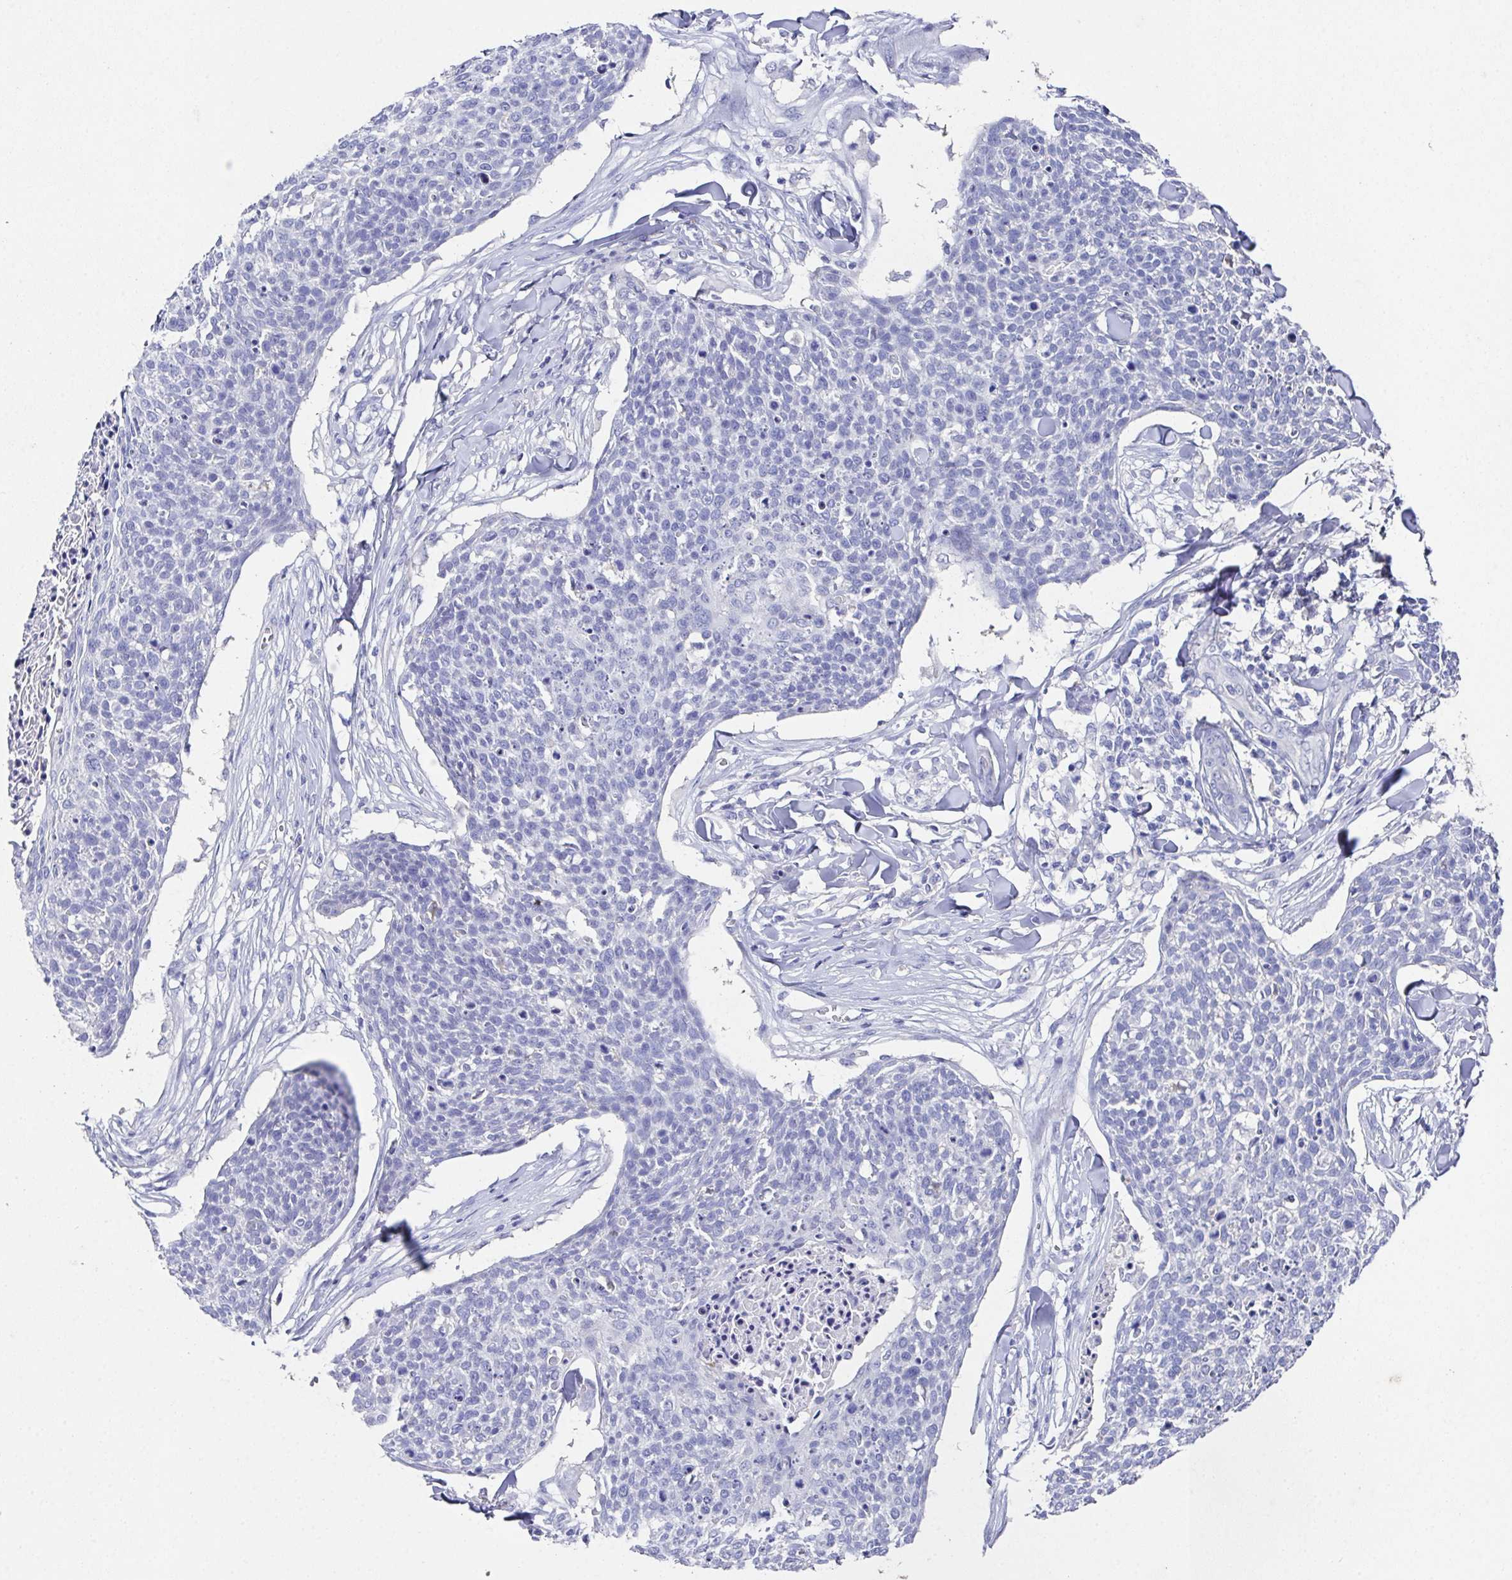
{"staining": {"intensity": "negative", "quantity": "none", "location": "none"}, "tissue": "skin cancer", "cell_type": "Tumor cells", "image_type": "cancer", "snomed": [{"axis": "morphology", "description": "Squamous cell carcinoma, NOS"}, {"axis": "topography", "description": "Skin"}, {"axis": "topography", "description": "Vulva"}], "caption": "Immunohistochemistry (IHC) micrograph of human skin cancer stained for a protein (brown), which exhibits no positivity in tumor cells. (Immunohistochemistry (IHC), brightfield microscopy, high magnification).", "gene": "SSC4D", "patient": {"sex": "female", "age": 75}}